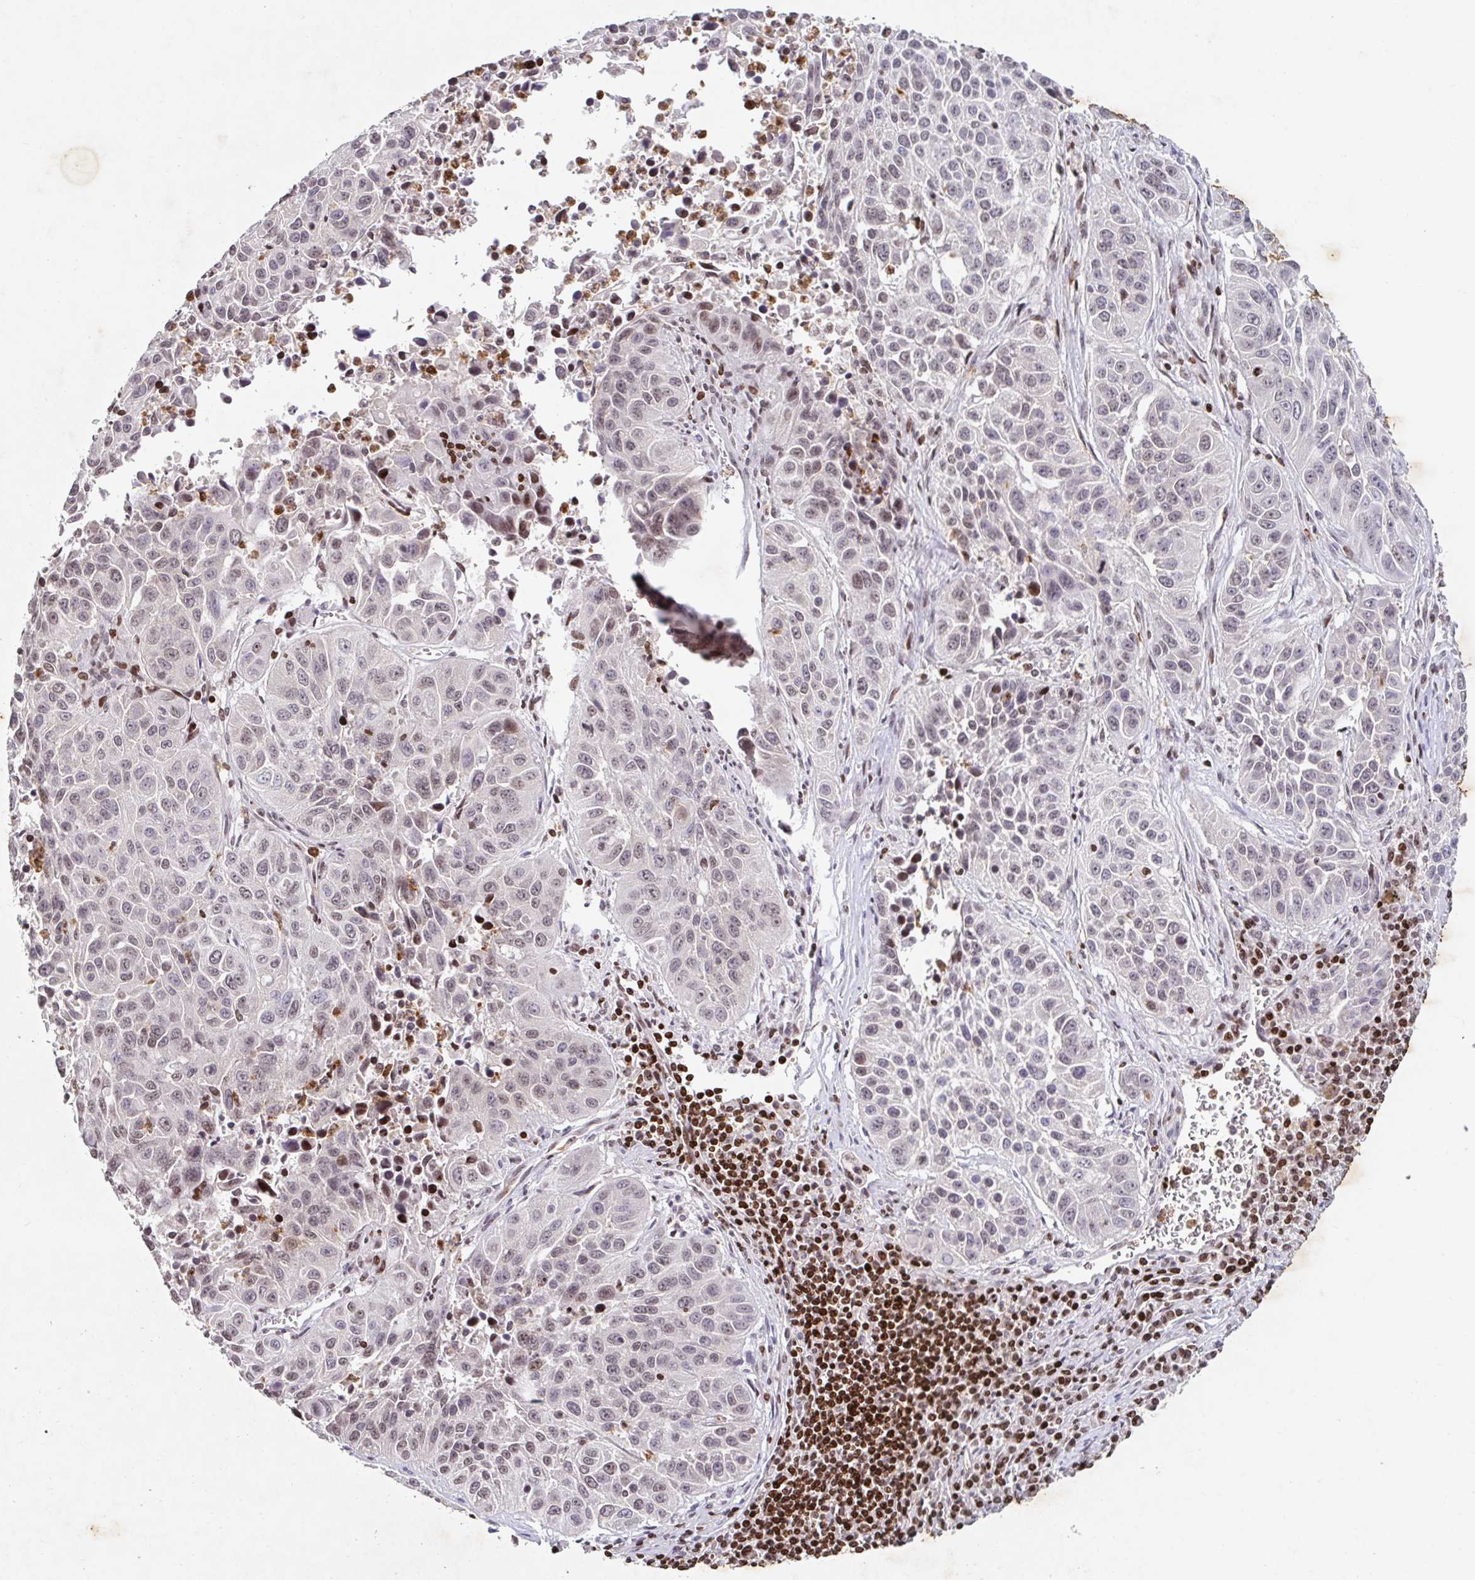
{"staining": {"intensity": "weak", "quantity": "25%-75%", "location": "nuclear"}, "tissue": "lung cancer", "cell_type": "Tumor cells", "image_type": "cancer", "snomed": [{"axis": "morphology", "description": "Squamous cell carcinoma, NOS"}, {"axis": "topography", "description": "Lung"}], "caption": "Immunohistochemistry (IHC) of squamous cell carcinoma (lung) demonstrates low levels of weak nuclear positivity in approximately 25%-75% of tumor cells. (DAB (3,3'-diaminobenzidine) = brown stain, brightfield microscopy at high magnification).", "gene": "C19orf53", "patient": {"sex": "female", "age": 61}}